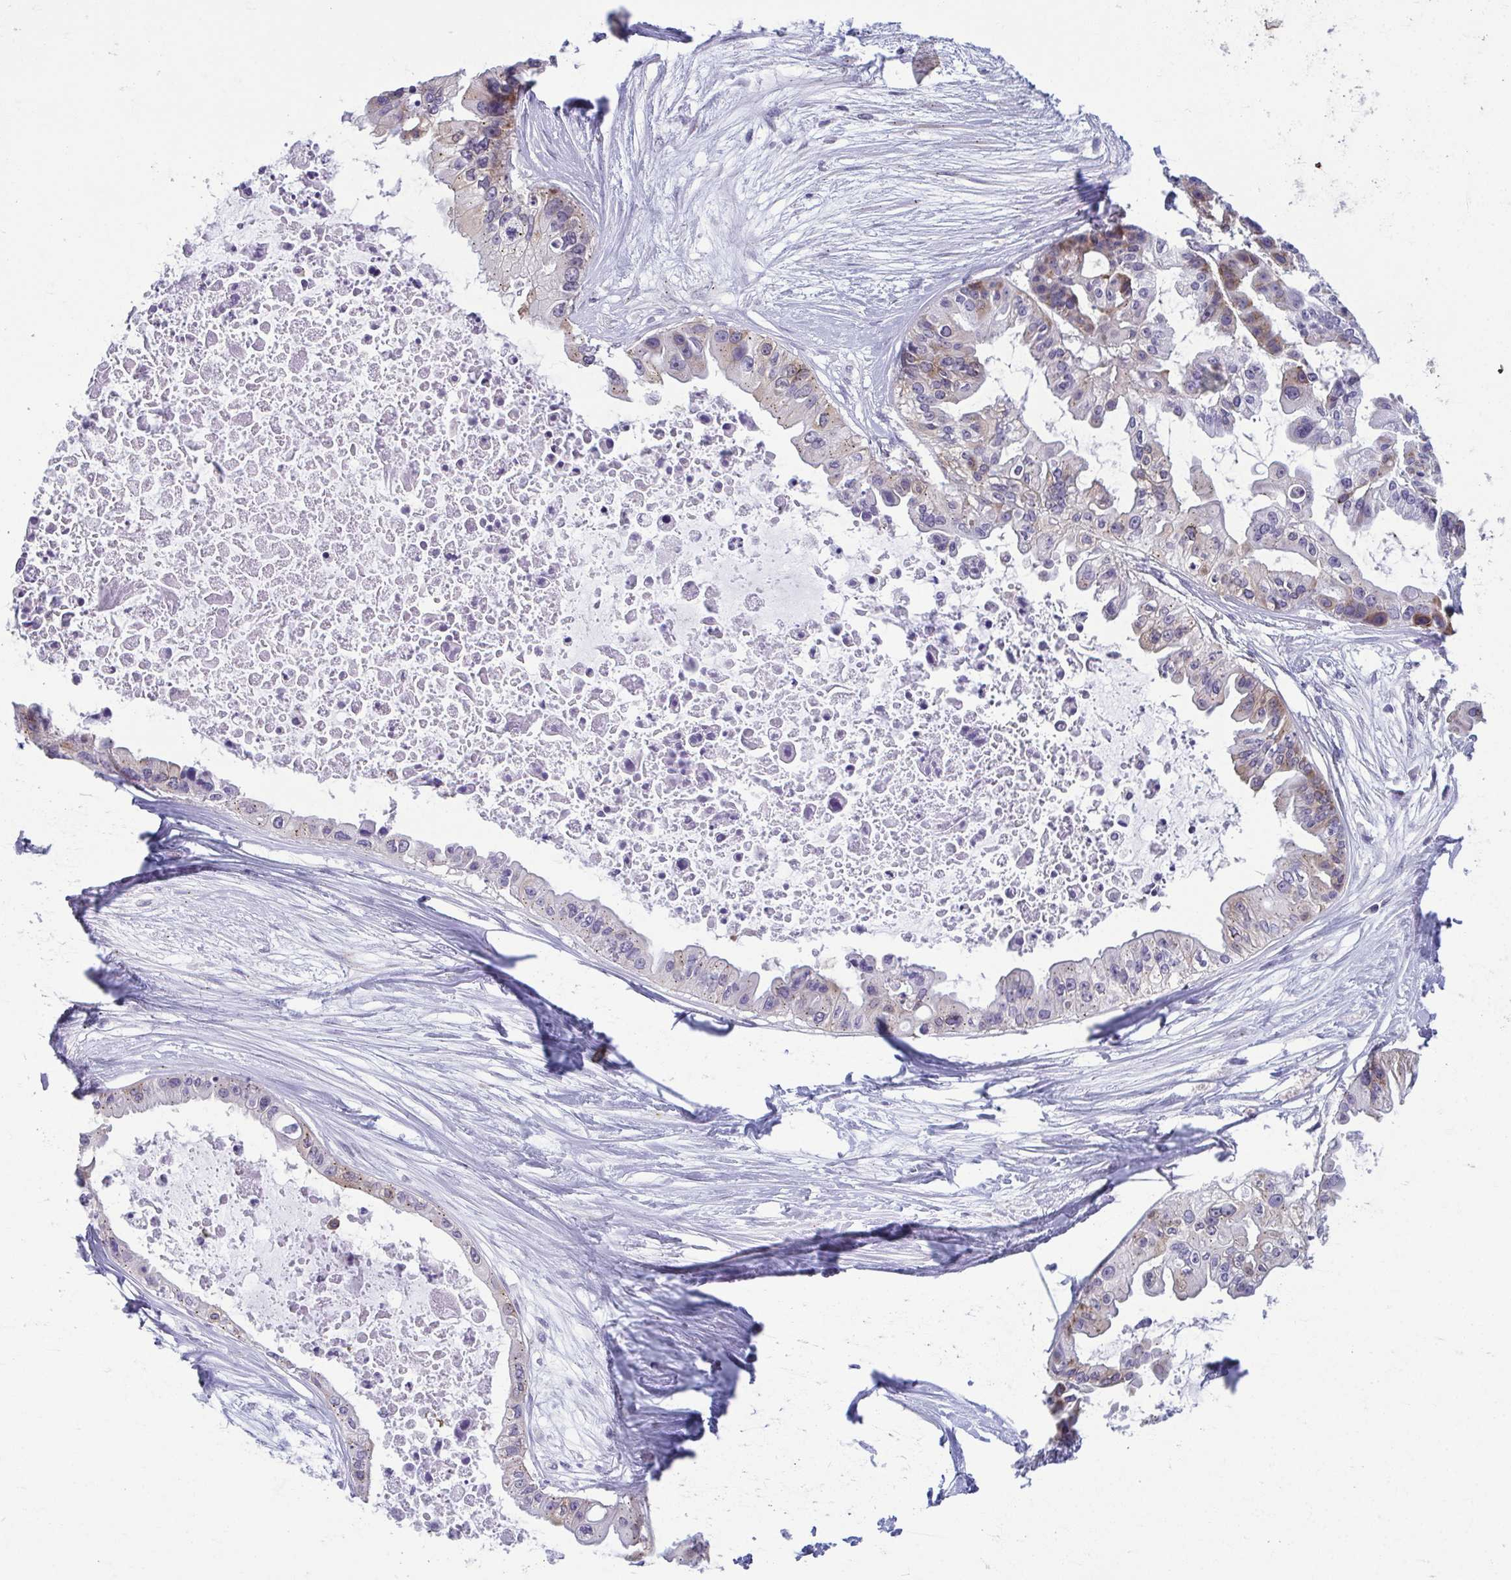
{"staining": {"intensity": "negative", "quantity": "none", "location": "none"}, "tissue": "ovarian cancer", "cell_type": "Tumor cells", "image_type": "cancer", "snomed": [{"axis": "morphology", "description": "Cystadenocarcinoma, serous, NOS"}, {"axis": "topography", "description": "Ovary"}], "caption": "Immunohistochemistry (IHC) image of neoplastic tissue: human ovarian cancer (serous cystadenocarcinoma) stained with DAB exhibits no significant protein positivity in tumor cells.", "gene": "TMEM108", "patient": {"sex": "female", "age": 56}}